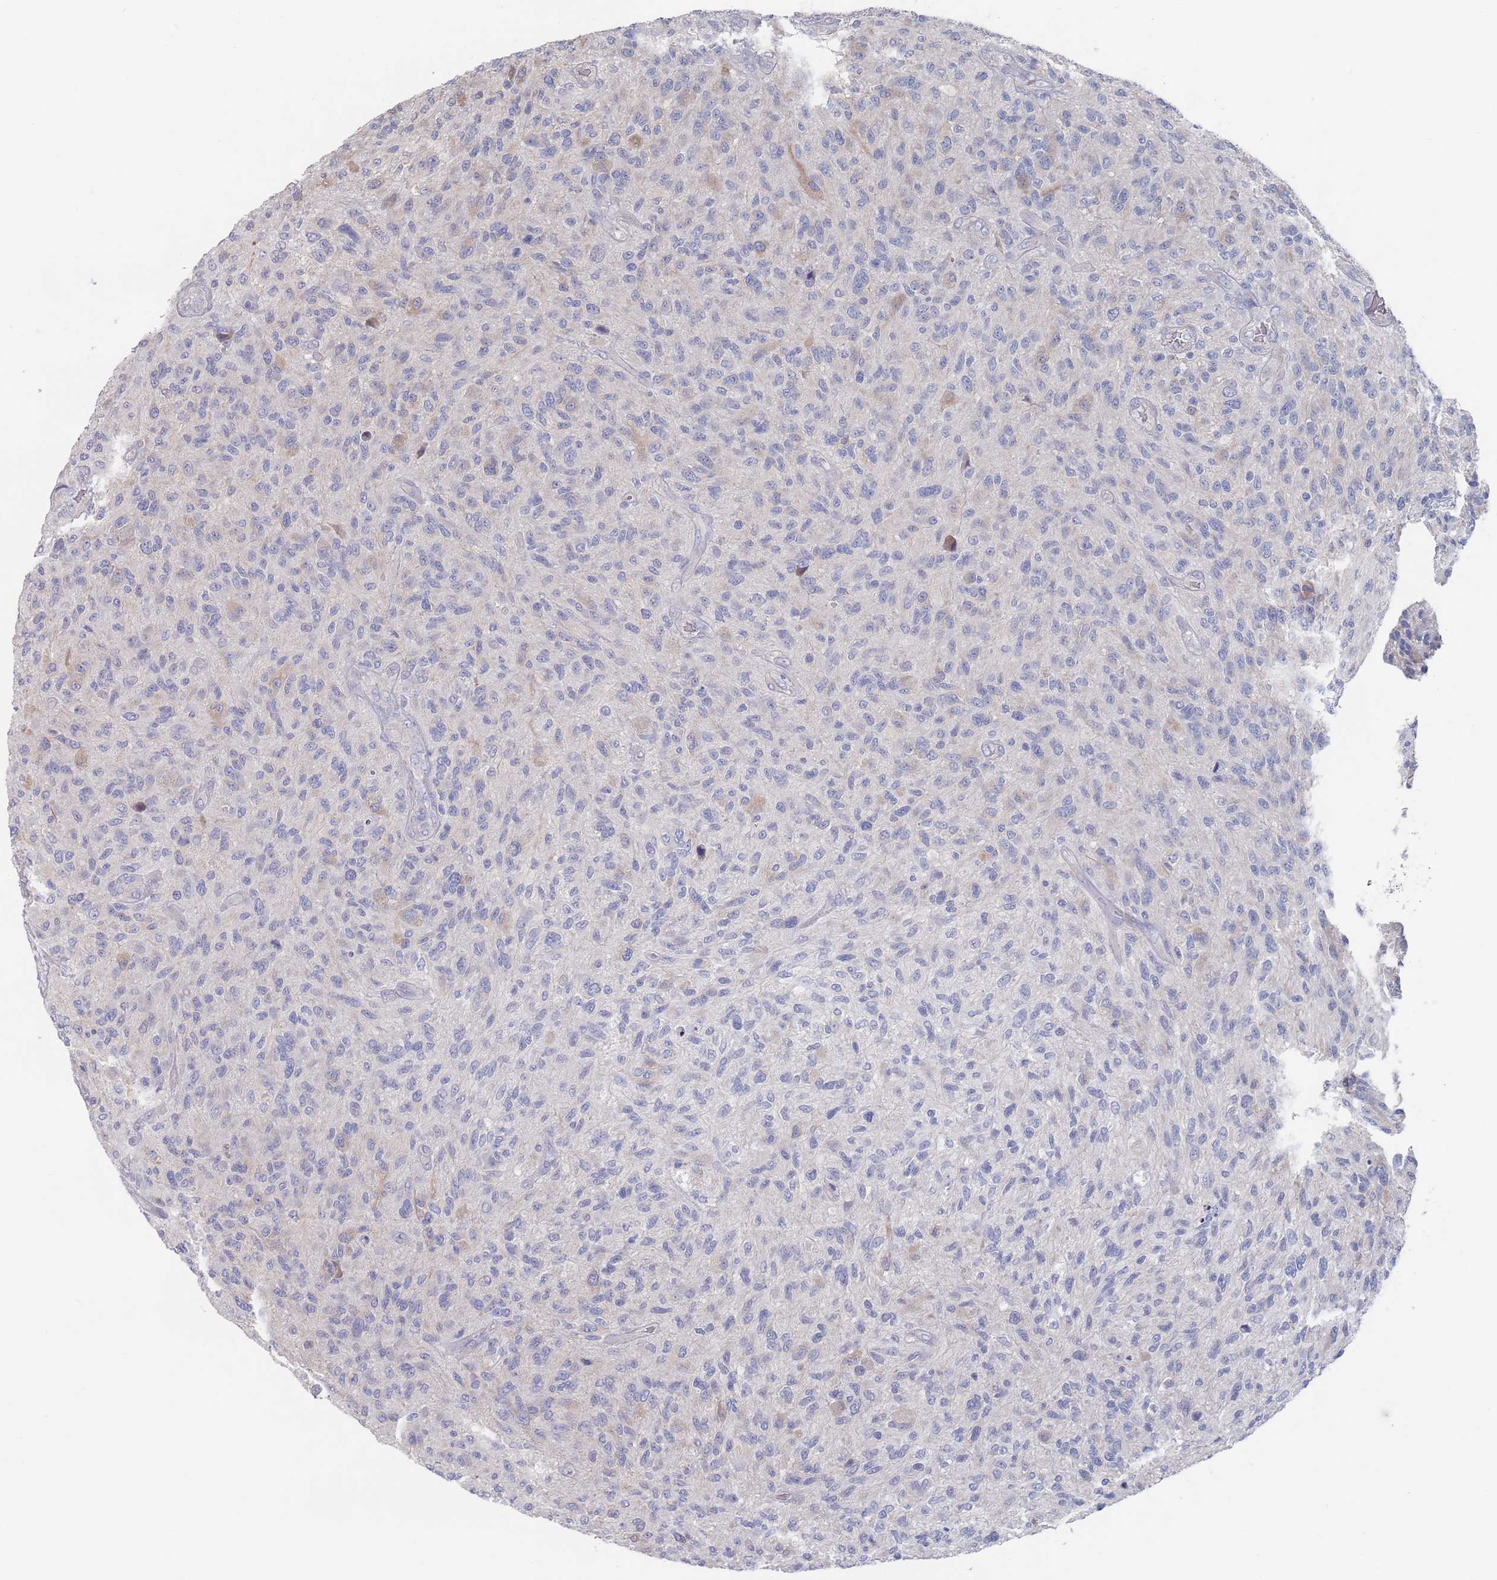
{"staining": {"intensity": "negative", "quantity": "none", "location": "none"}, "tissue": "glioma", "cell_type": "Tumor cells", "image_type": "cancer", "snomed": [{"axis": "morphology", "description": "Glioma, malignant, High grade"}, {"axis": "topography", "description": "Brain"}], "caption": "IHC image of high-grade glioma (malignant) stained for a protein (brown), which displays no staining in tumor cells.", "gene": "TMCO3", "patient": {"sex": "male", "age": 47}}